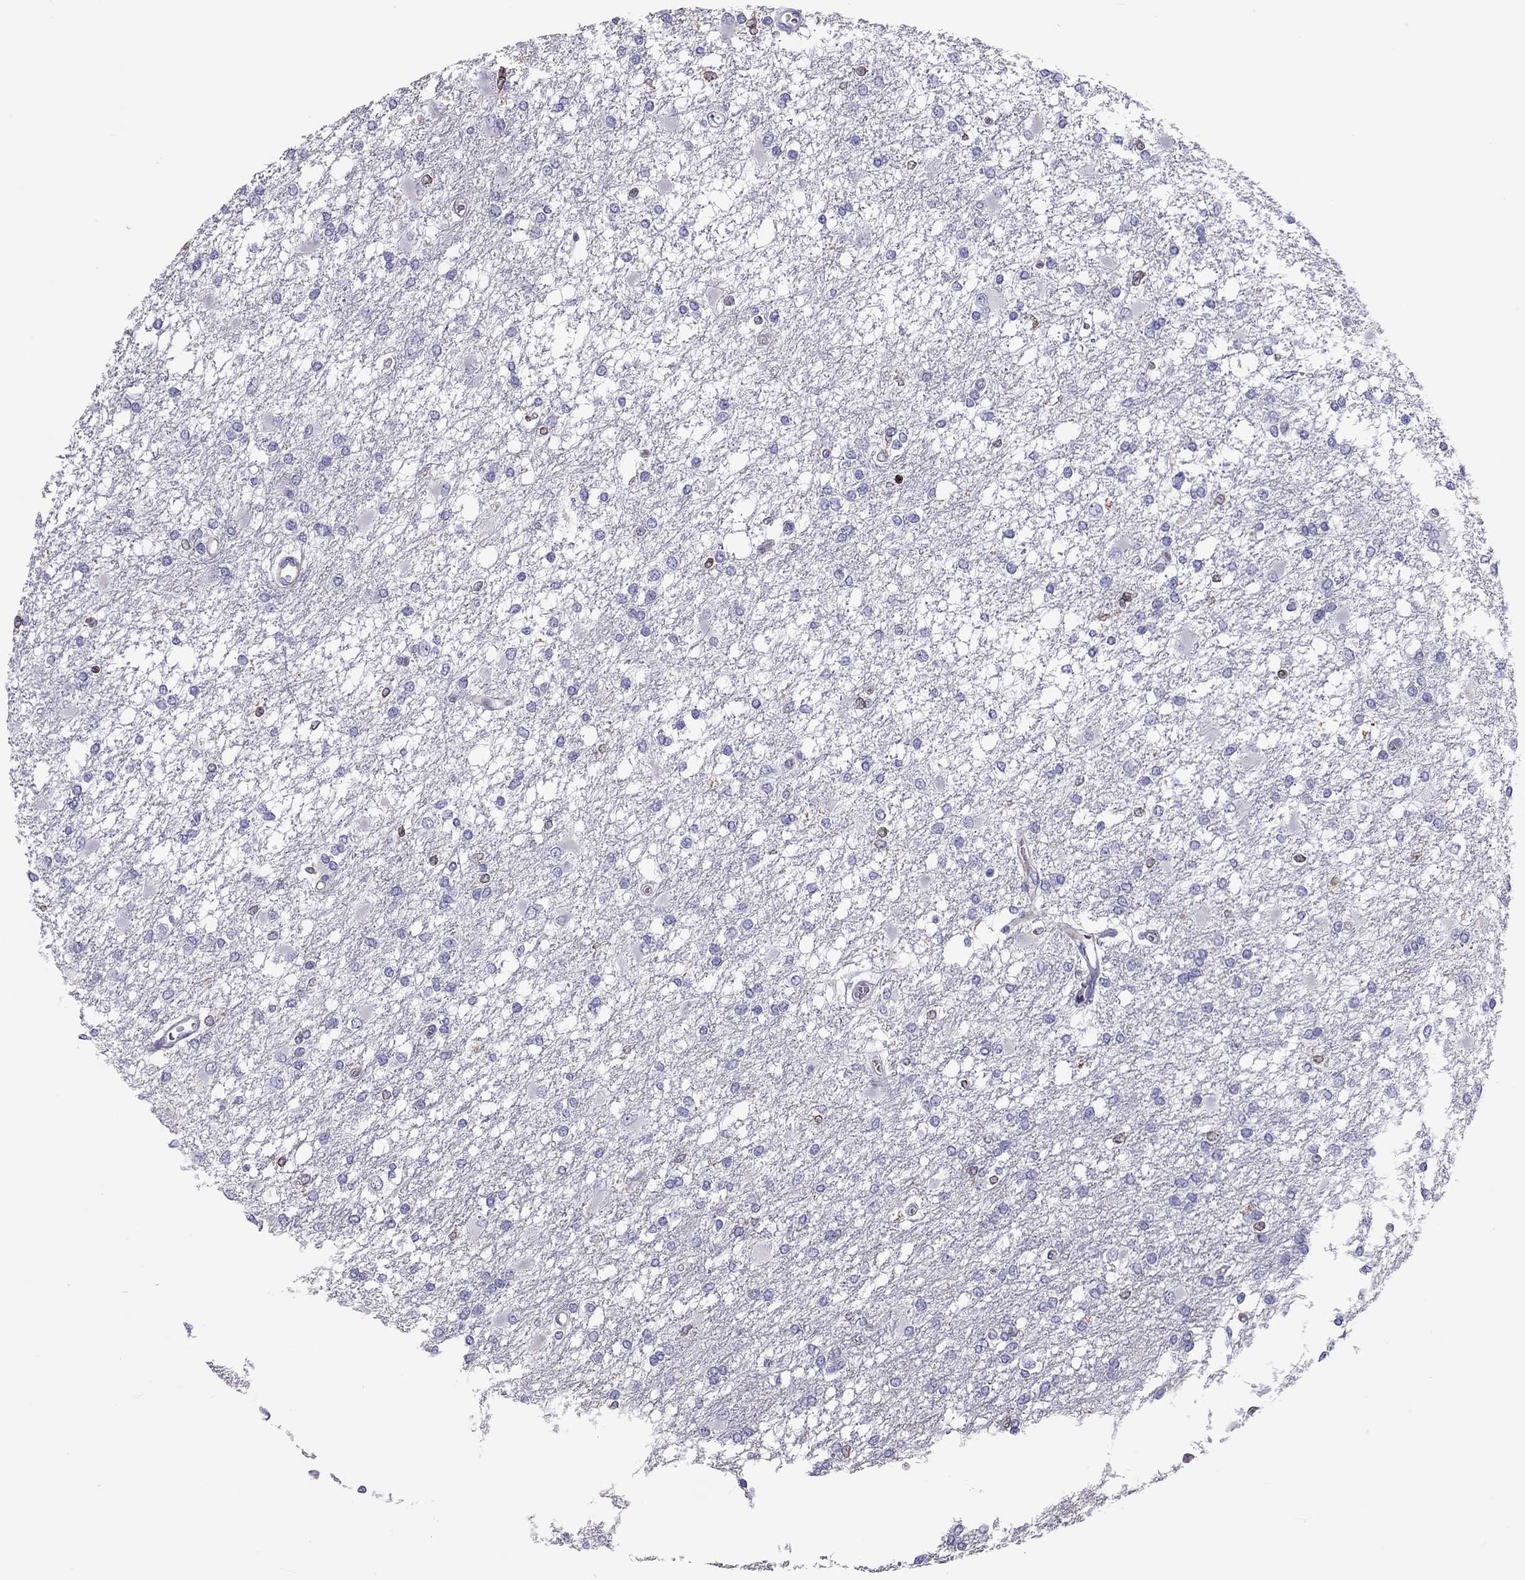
{"staining": {"intensity": "negative", "quantity": "none", "location": "none"}, "tissue": "glioma", "cell_type": "Tumor cells", "image_type": "cancer", "snomed": [{"axis": "morphology", "description": "Glioma, malignant, High grade"}, {"axis": "topography", "description": "Cerebral cortex"}], "caption": "This is an IHC micrograph of human glioma. There is no expression in tumor cells.", "gene": "ADORA2A", "patient": {"sex": "male", "age": 79}}